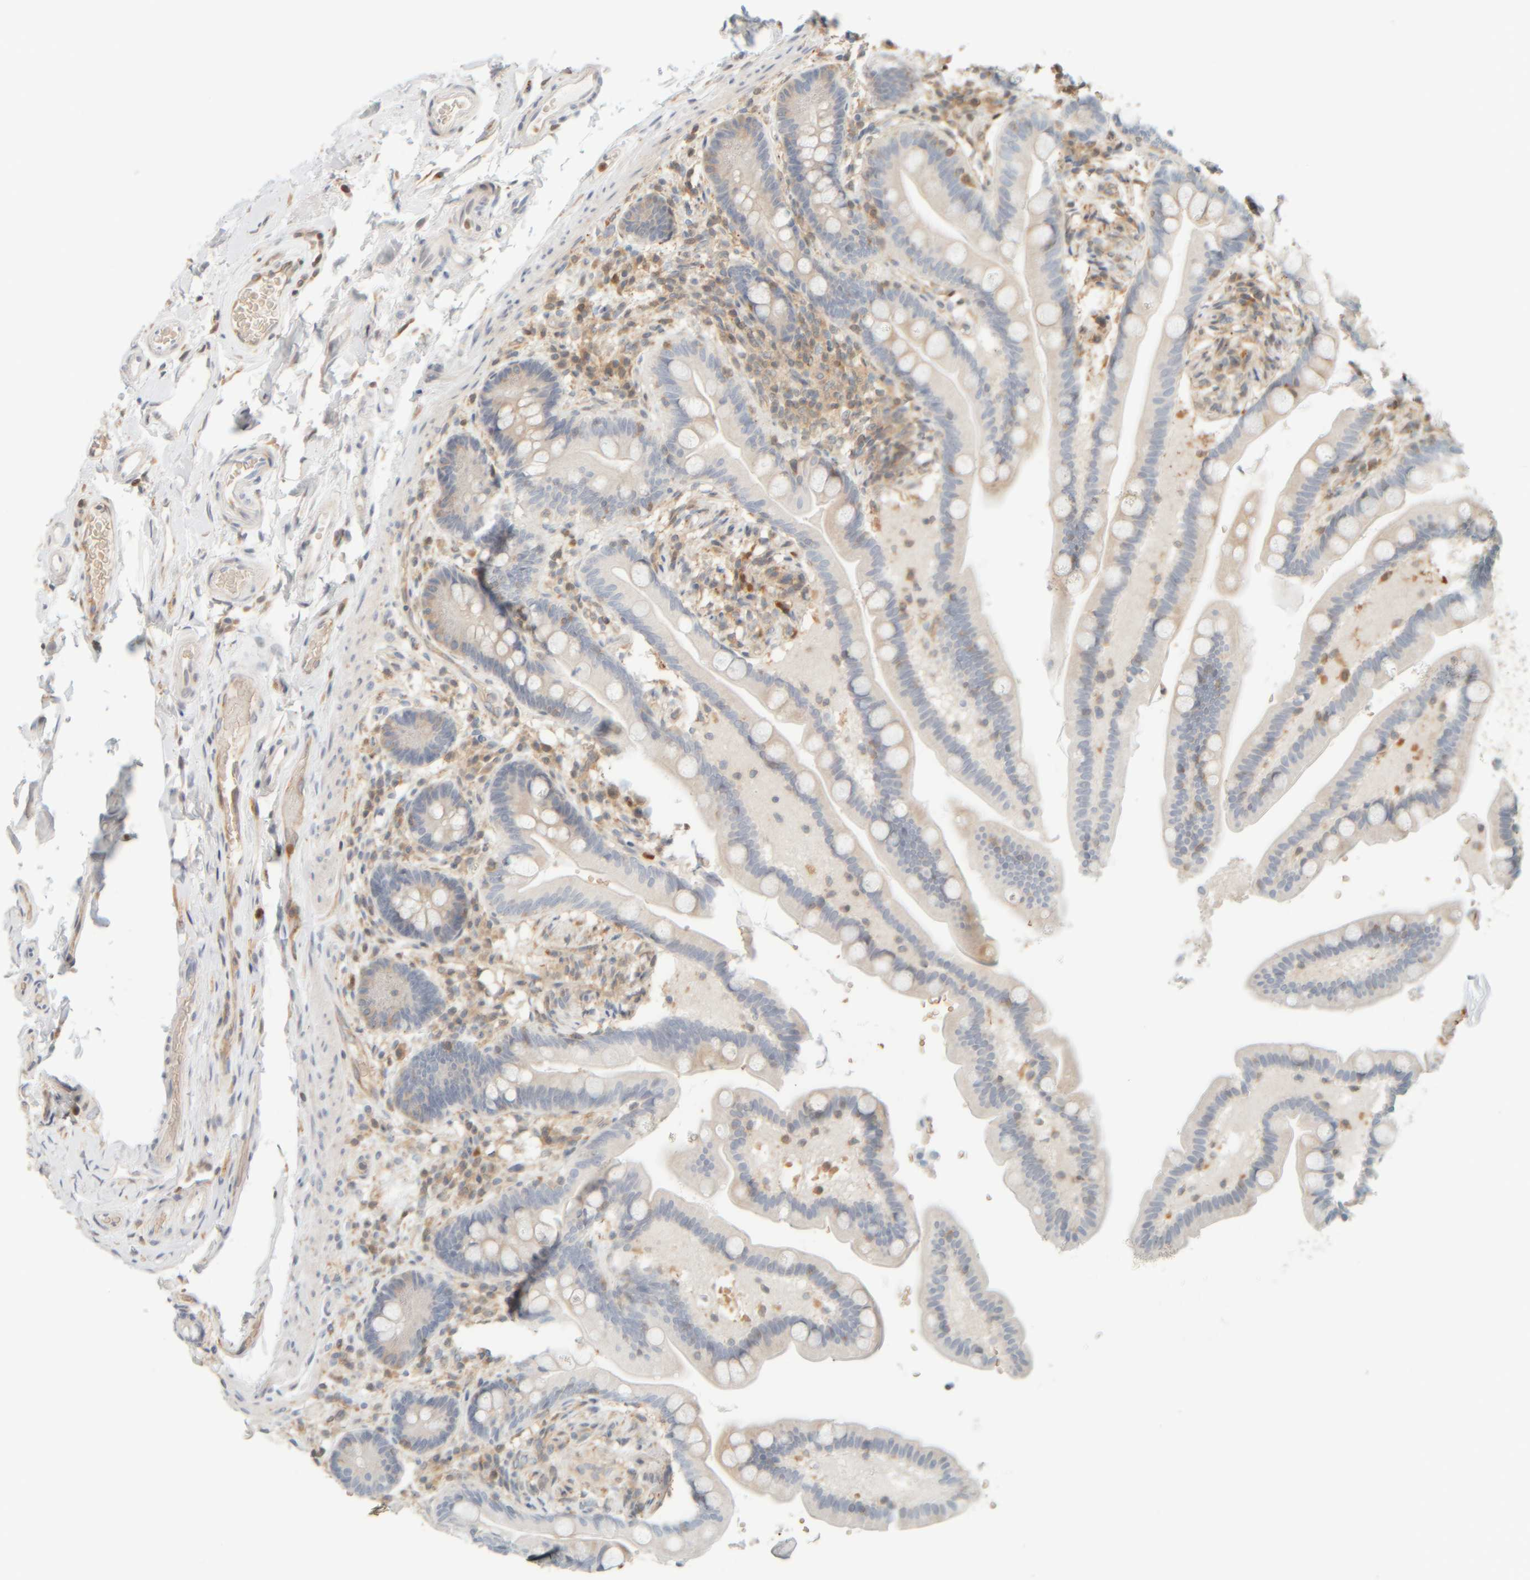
{"staining": {"intensity": "weak", "quantity": "25%-75%", "location": "cytoplasmic/membranous"}, "tissue": "colon", "cell_type": "Endothelial cells", "image_type": "normal", "snomed": [{"axis": "morphology", "description": "Normal tissue, NOS"}, {"axis": "topography", "description": "Smooth muscle"}, {"axis": "topography", "description": "Colon"}], "caption": "Immunohistochemistry staining of benign colon, which displays low levels of weak cytoplasmic/membranous positivity in about 25%-75% of endothelial cells indicating weak cytoplasmic/membranous protein positivity. The staining was performed using DAB (brown) for protein detection and nuclei were counterstained in hematoxylin (blue).", "gene": "AARSD1", "patient": {"sex": "male", "age": 73}}